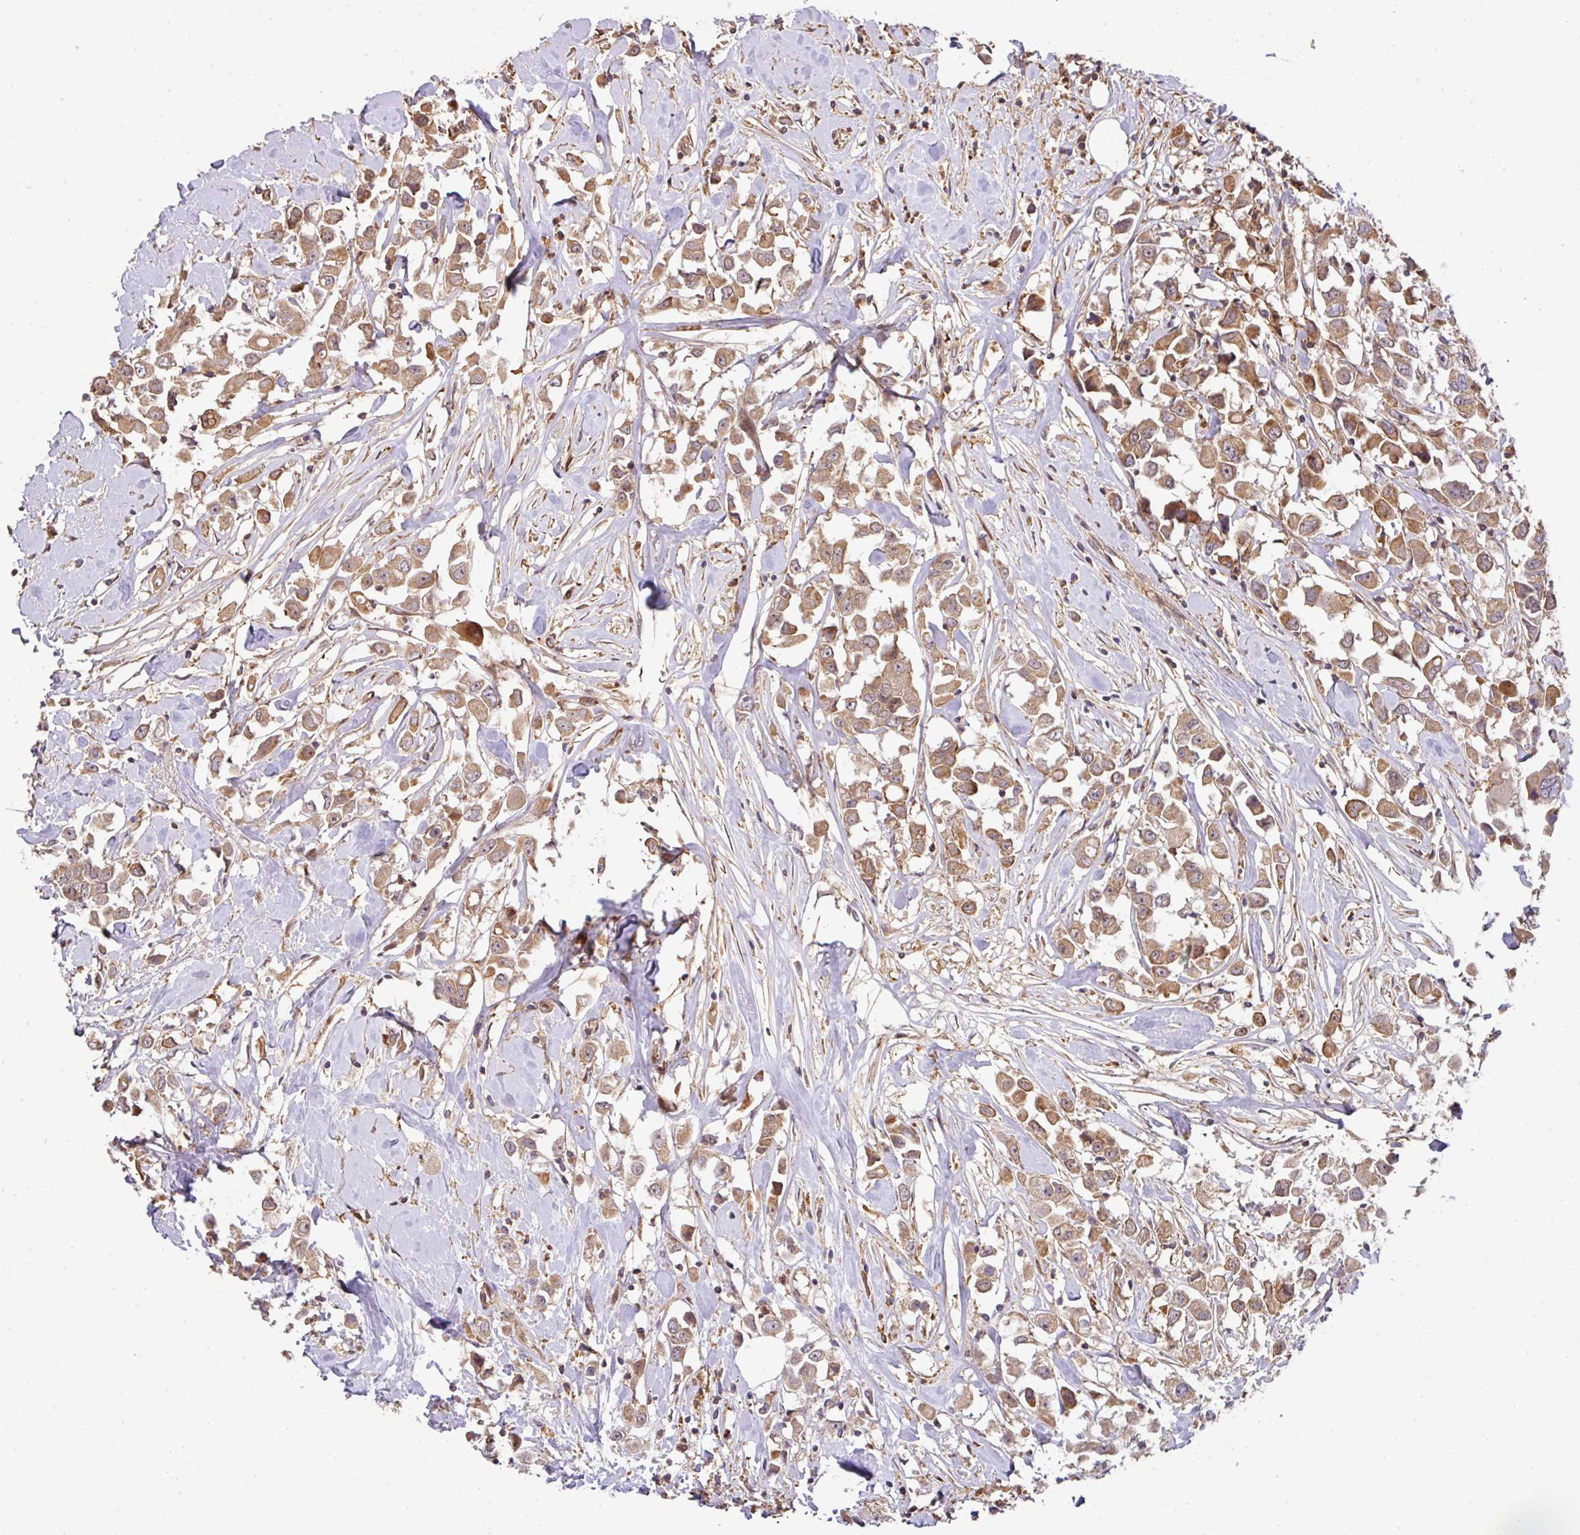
{"staining": {"intensity": "moderate", "quantity": ">75%", "location": "cytoplasmic/membranous"}, "tissue": "breast cancer", "cell_type": "Tumor cells", "image_type": "cancer", "snomed": [{"axis": "morphology", "description": "Duct carcinoma"}, {"axis": "topography", "description": "Breast"}], "caption": "Immunohistochemical staining of human breast cancer reveals medium levels of moderate cytoplasmic/membranous protein staining in about >75% of tumor cells.", "gene": "ARPIN", "patient": {"sex": "female", "age": 61}}